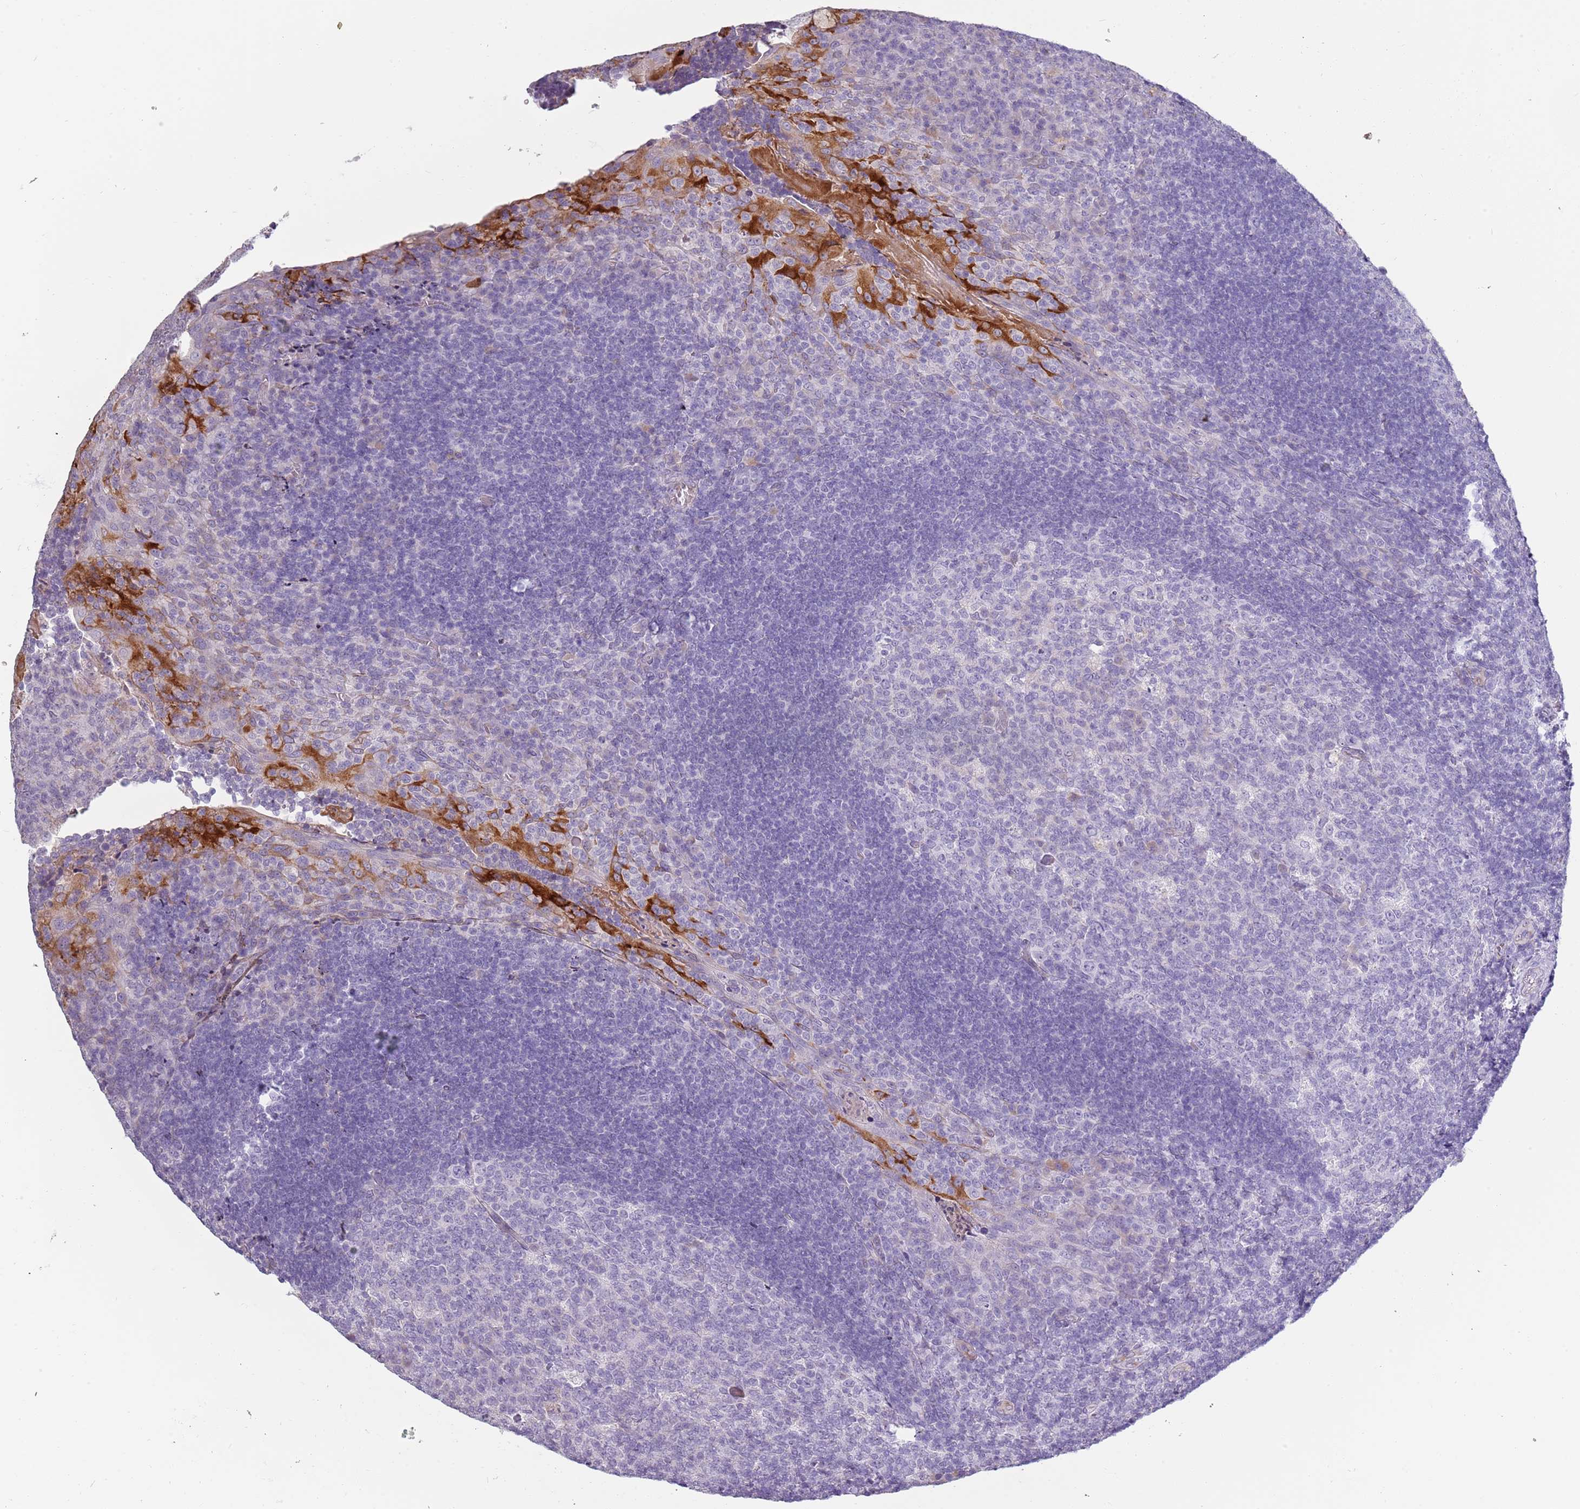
{"staining": {"intensity": "negative", "quantity": "none", "location": "none"}, "tissue": "tonsil", "cell_type": "Germinal center cells", "image_type": "normal", "snomed": [{"axis": "morphology", "description": "Normal tissue, NOS"}, {"axis": "topography", "description": "Tonsil"}], "caption": "The micrograph reveals no staining of germinal center cells in benign tonsil. (DAB immunohistochemistry visualized using brightfield microscopy, high magnification).", "gene": "TNFRSF6B", "patient": {"sex": "male", "age": 17}}